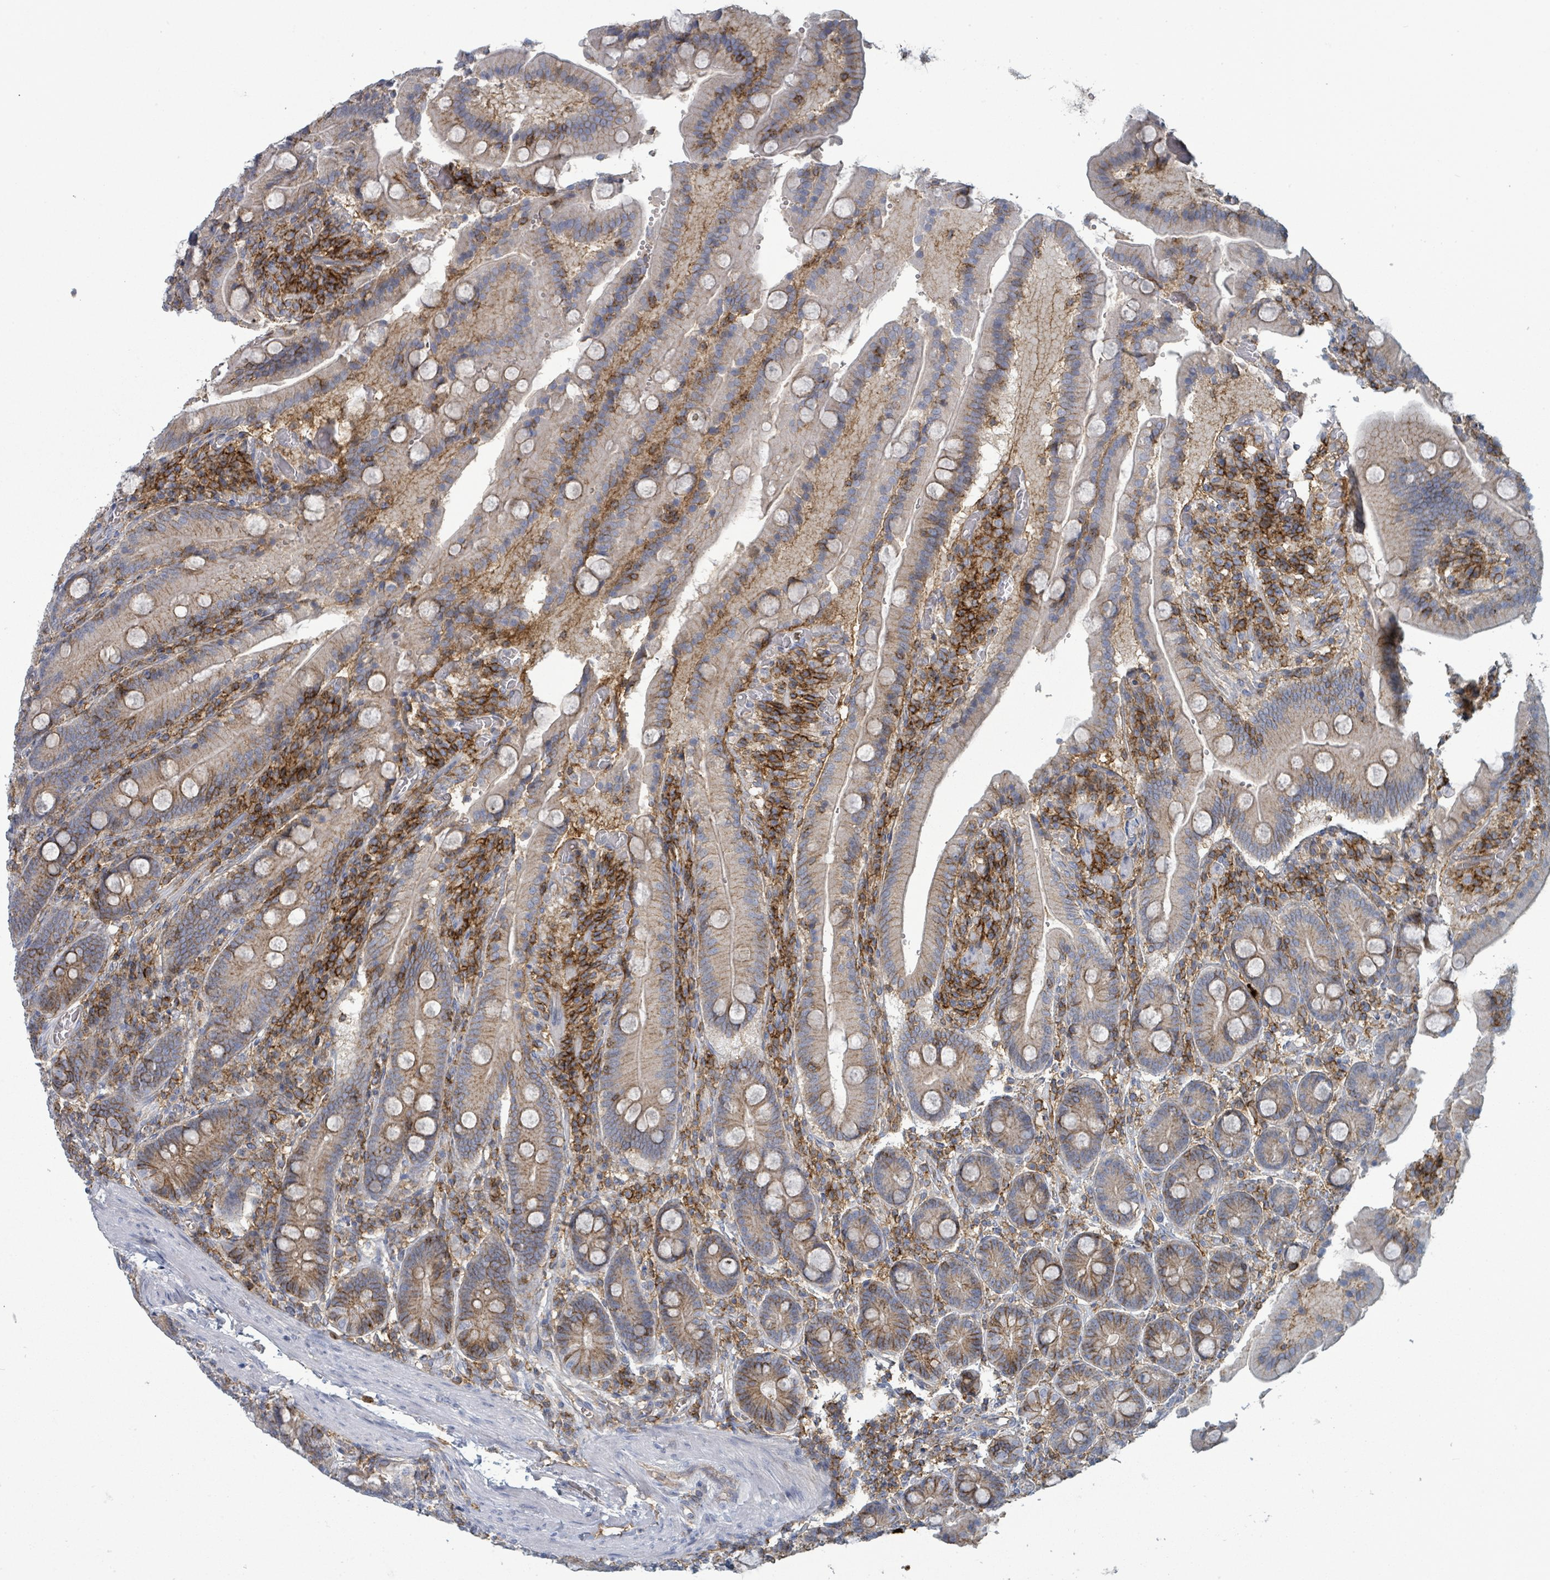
{"staining": {"intensity": "strong", "quantity": "<25%", "location": "cytoplasmic/membranous"}, "tissue": "duodenum", "cell_type": "Glandular cells", "image_type": "normal", "snomed": [{"axis": "morphology", "description": "Normal tissue, NOS"}, {"axis": "topography", "description": "Duodenum"}], "caption": "Immunohistochemical staining of unremarkable duodenum shows strong cytoplasmic/membranous protein positivity in about <25% of glandular cells.", "gene": "TNFRSF14", "patient": {"sex": "female", "age": 62}}